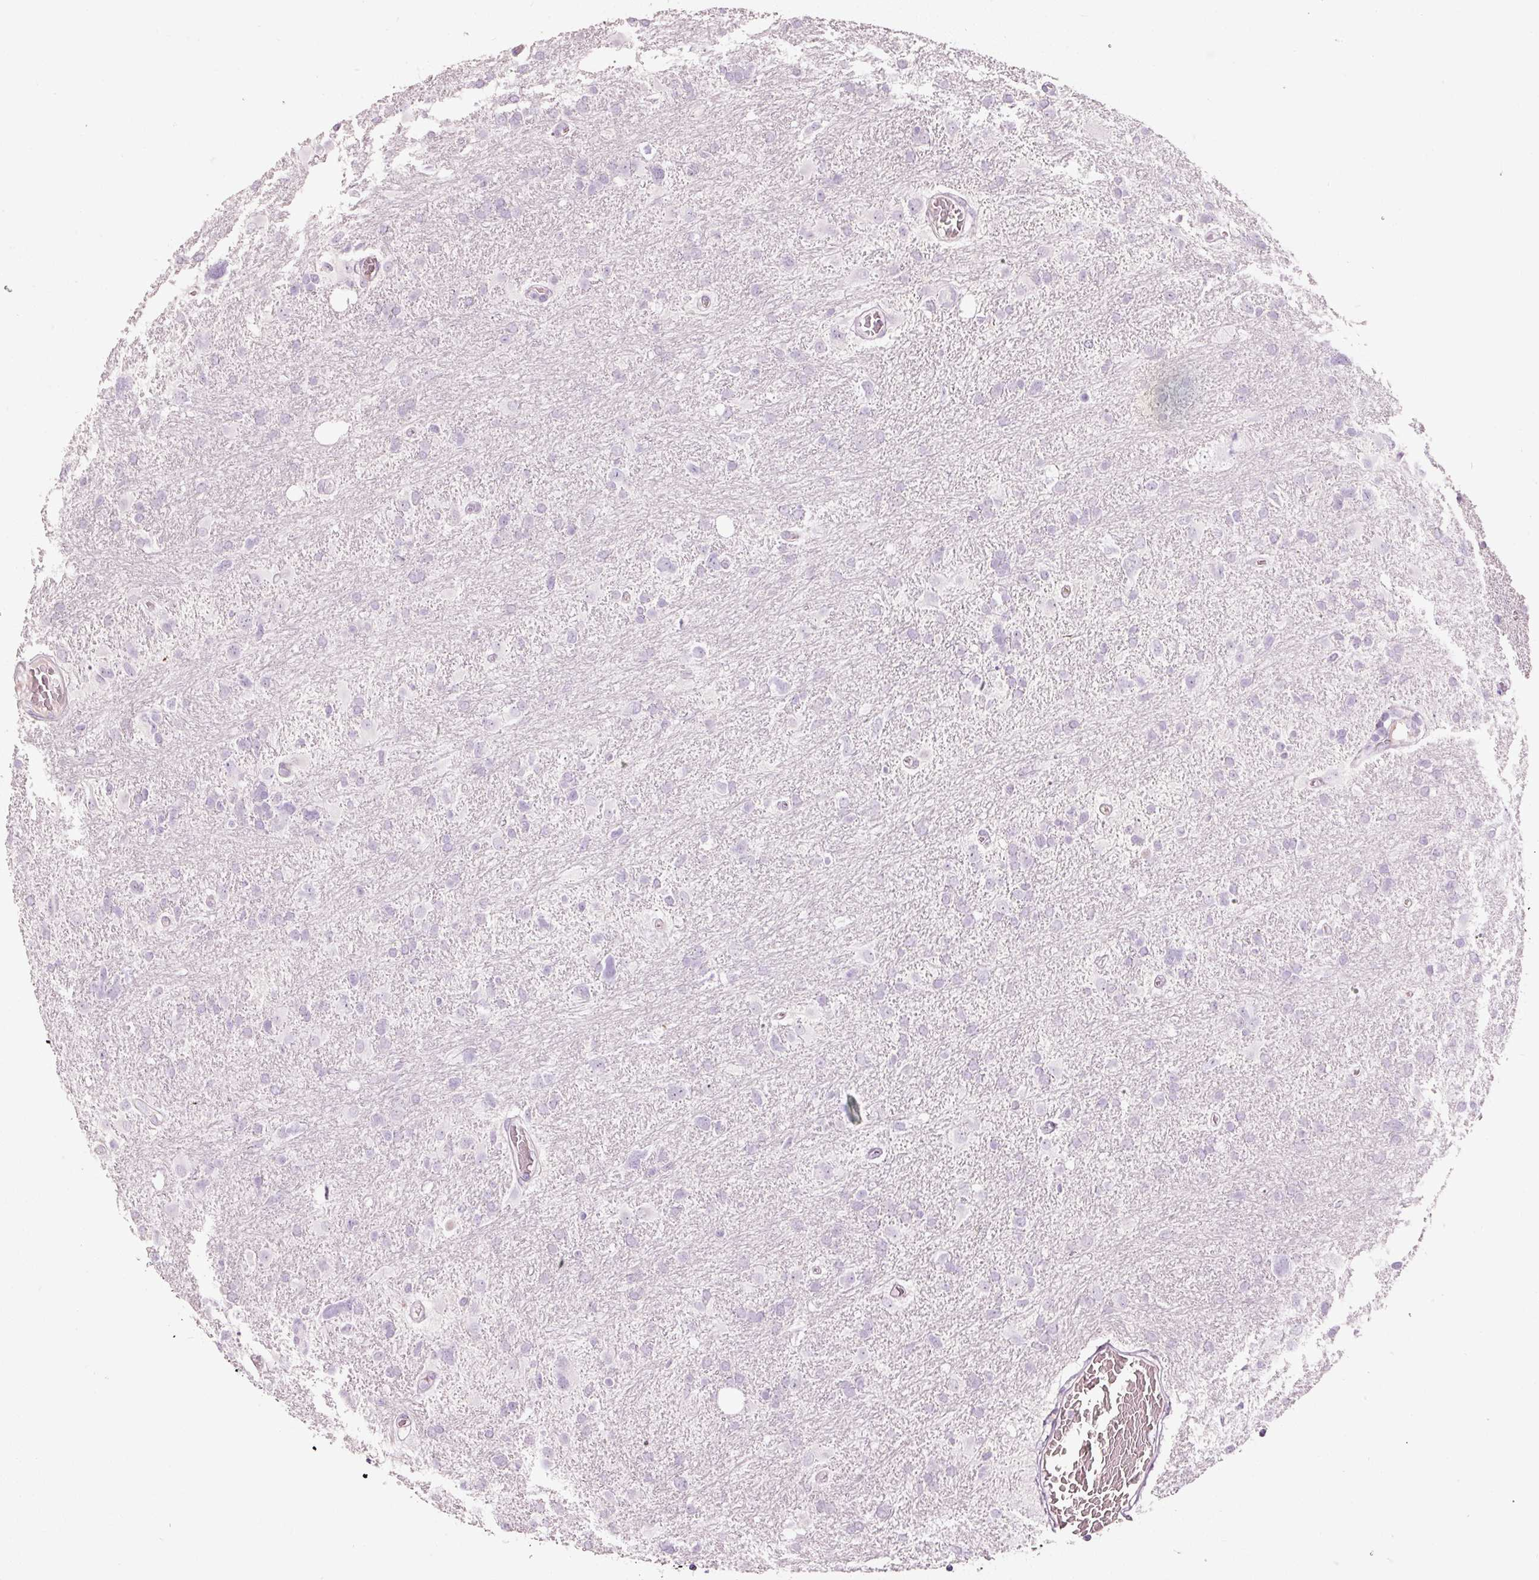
{"staining": {"intensity": "negative", "quantity": "none", "location": "none"}, "tissue": "glioma", "cell_type": "Tumor cells", "image_type": "cancer", "snomed": [{"axis": "morphology", "description": "Glioma, malignant, High grade"}, {"axis": "topography", "description": "Brain"}], "caption": "Immunohistochemical staining of malignant glioma (high-grade) reveals no significant staining in tumor cells.", "gene": "MUC5AC", "patient": {"sex": "male", "age": 61}}